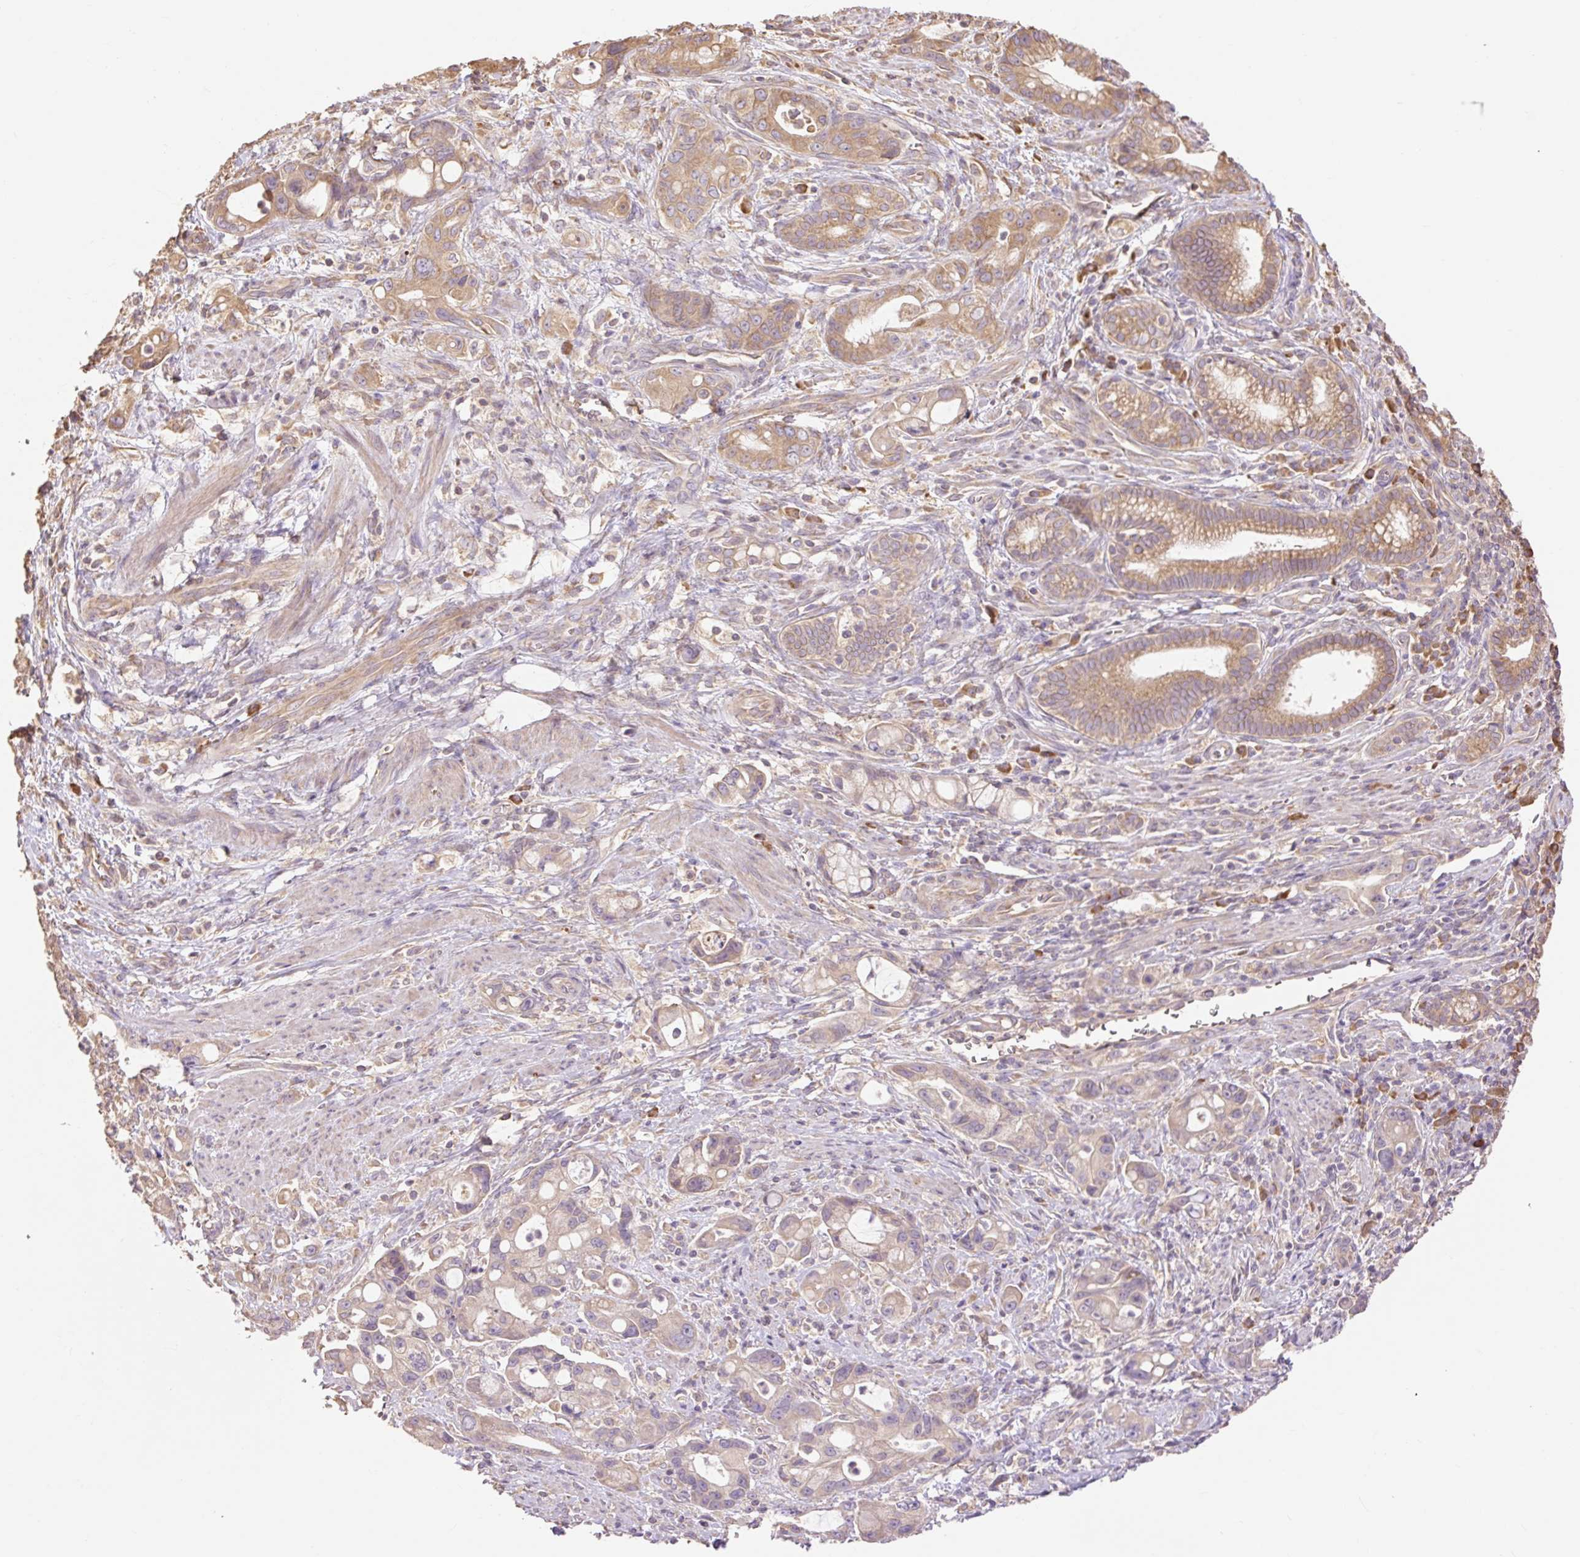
{"staining": {"intensity": "moderate", "quantity": ">75%", "location": "cytoplasmic/membranous"}, "tissue": "pancreatic cancer", "cell_type": "Tumor cells", "image_type": "cancer", "snomed": [{"axis": "morphology", "description": "Adenocarcinoma, NOS"}, {"axis": "topography", "description": "Pancreas"}], "caption": "DAB immunohistochemical staining of adenocarcinoma (pancreatic) exhibits moderate cytoplasmic/membranous protein staining in about >75% of tumor cells.", "gene": "DESI1", "patient": {"sex": "male", "age": 68}}